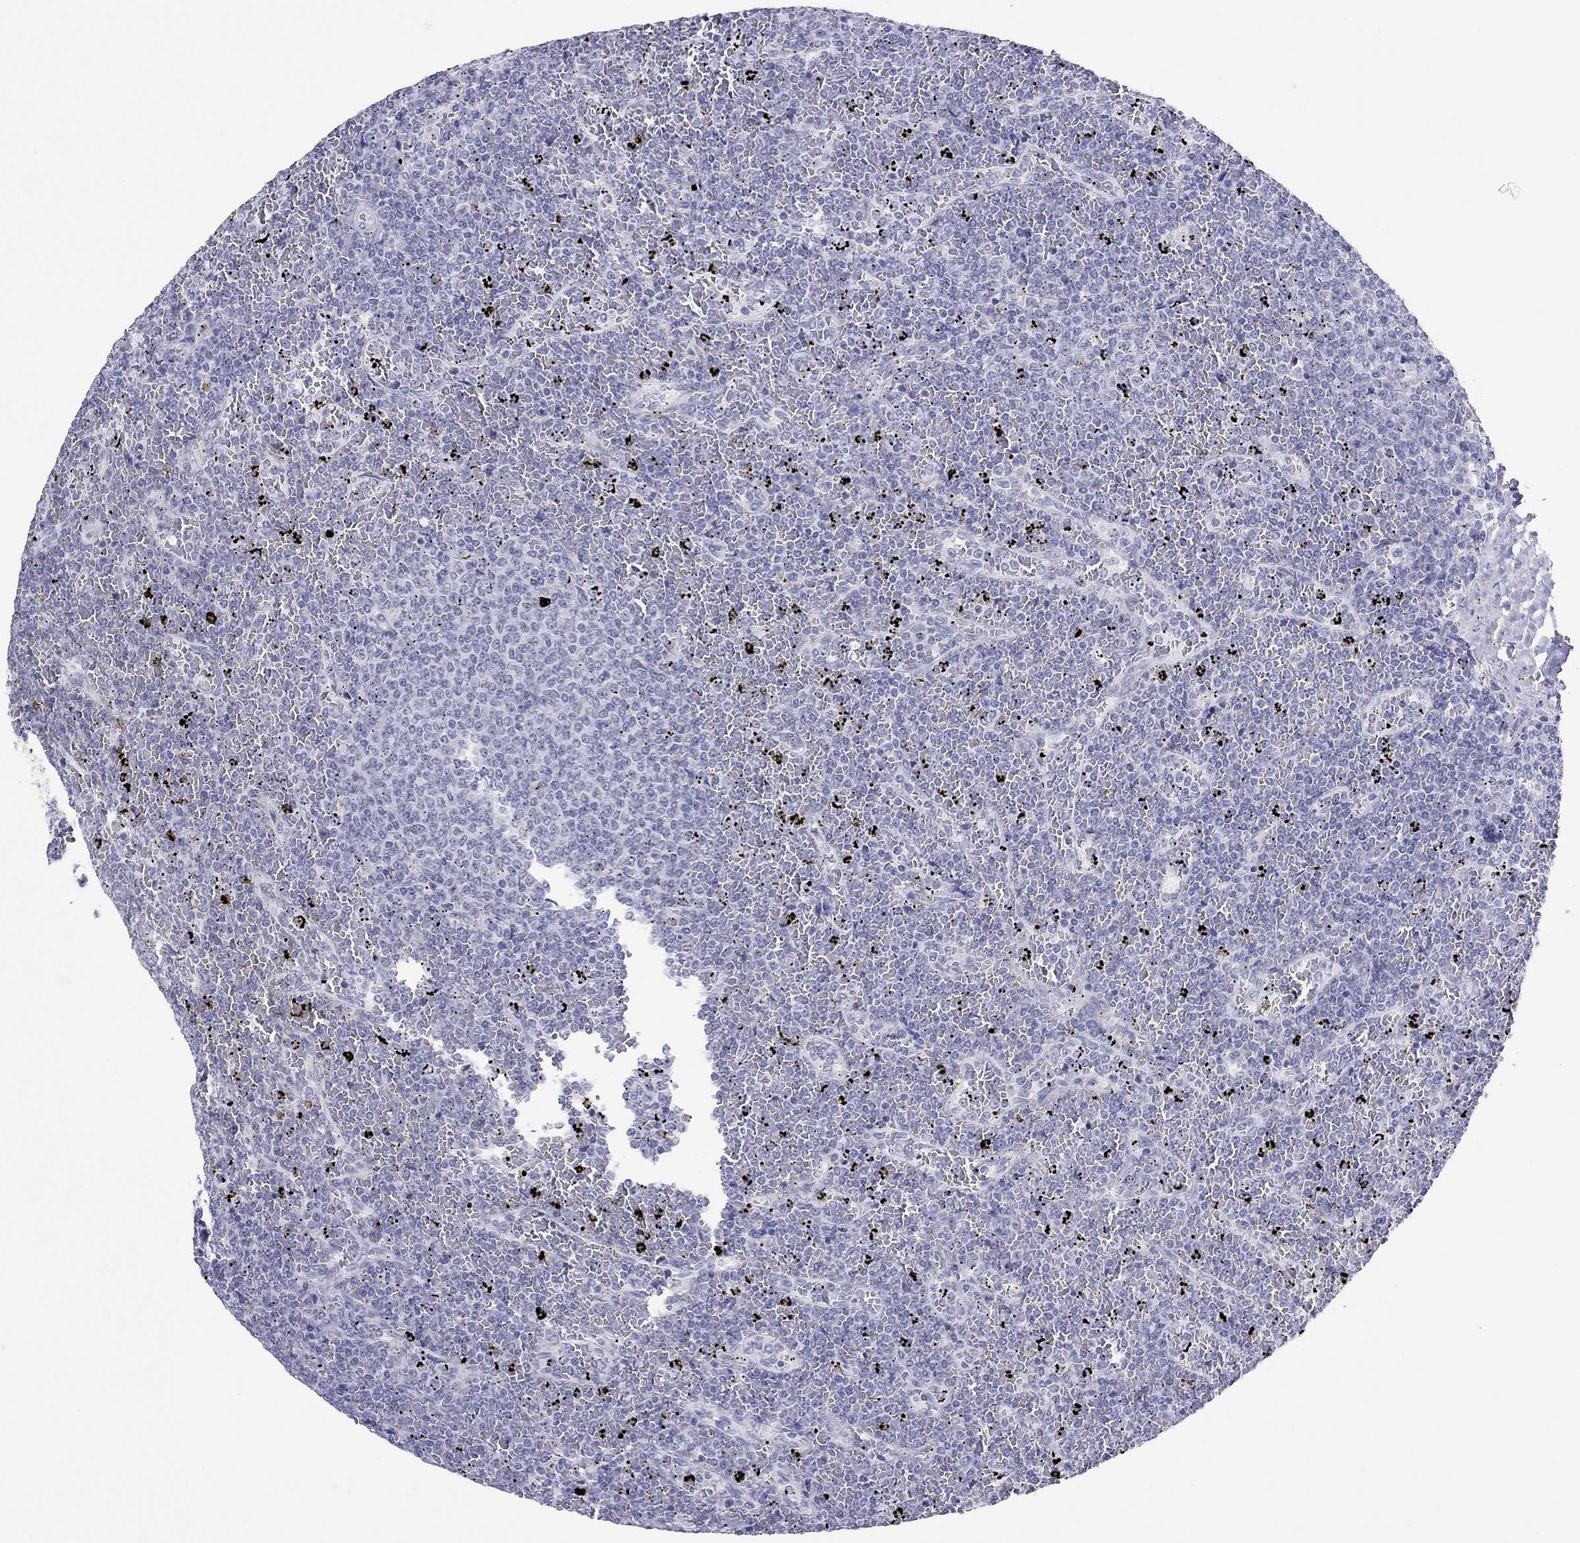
{"staining": {"intensity": "negative", "quantity": "none", "location": "none"}, "tissue": "lymphoma", "cell_type": "Tumor cells", "image_type": "cancer", "snomed": [{"axis": "morphology", "description": "Malignant lymphoma, non-Hodgkin's type, Low grade"}, {"axis": "topography", "description": "Spleen"}], "caption": "An IHC photomicrograph of malignant lymphoma, non-Hodgkin's type (low-grade) is shown. There is no staining in tumor cells of malignant lymphoma, non-Hodgkin's type (low-grade).", "gene": "JHY", "patient": {"sex": "female", "age": 77}}